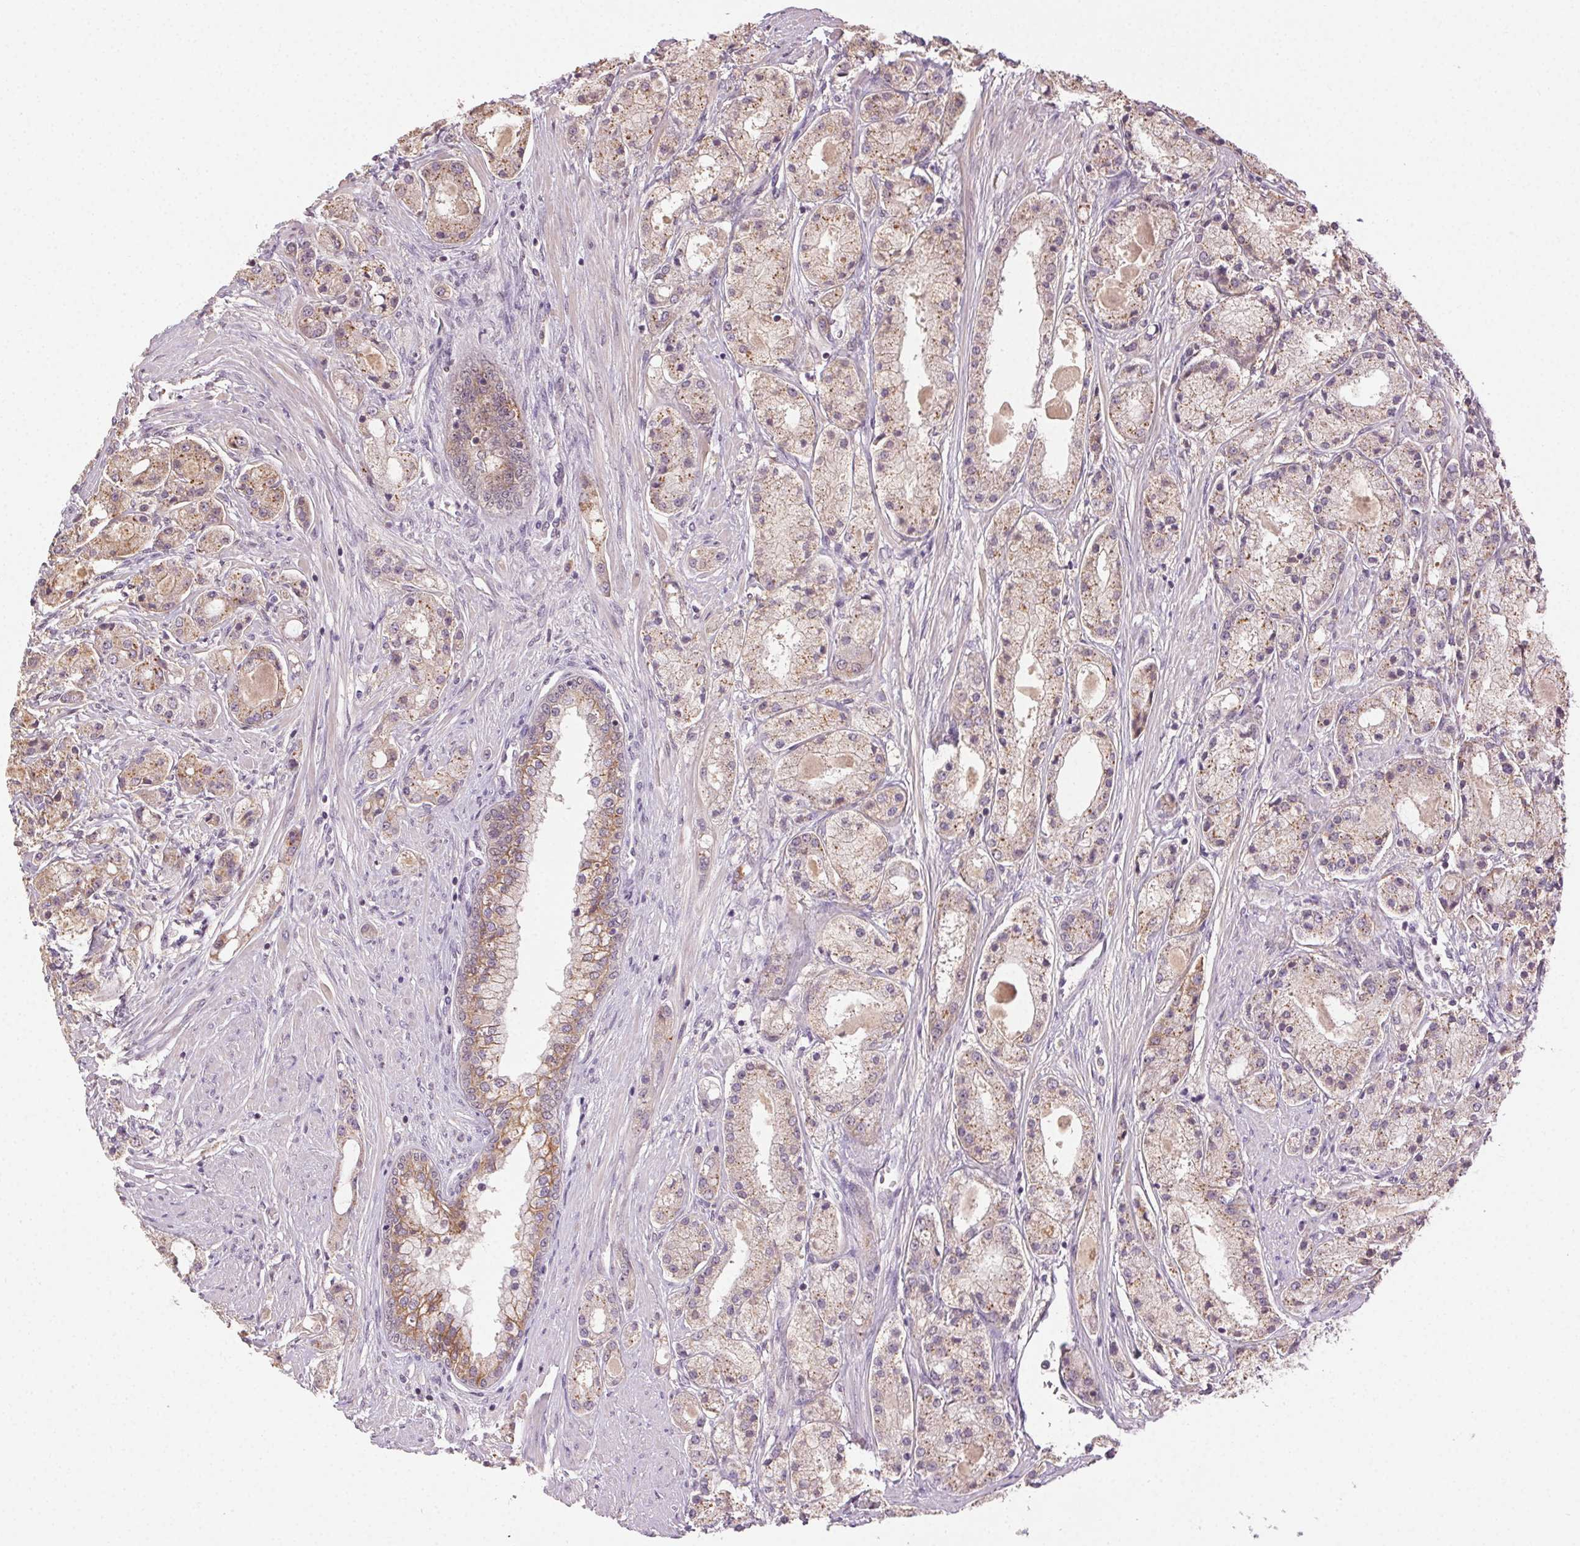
{"staining": {"intensity": "weak", "quantity": "25%-75%", "location": "cytoplasmic/membranous"}, "tissue": "prostate cancer", "cell_type": "Tumor cells", "image_type": "cancer", "snomed": [{"axis": "morphology", "description": "Adenocarcinoma, High grade"}, {"axis": "topography", "description": "Prostate"}], "caption": "Tumor cells reveal weak cytoplasmic/membranous expression in about 25%-75% of cells in adenocarcinoma (high-grade) (prostate). The staining was performed using DAB (3,3'-diaminobenzidine), with brown indicating positive protein expression. Nuclei are stained blue with hematoxylin.", "gene": "ATP1B3", "patient": {"sex": "male", "age": 67}}